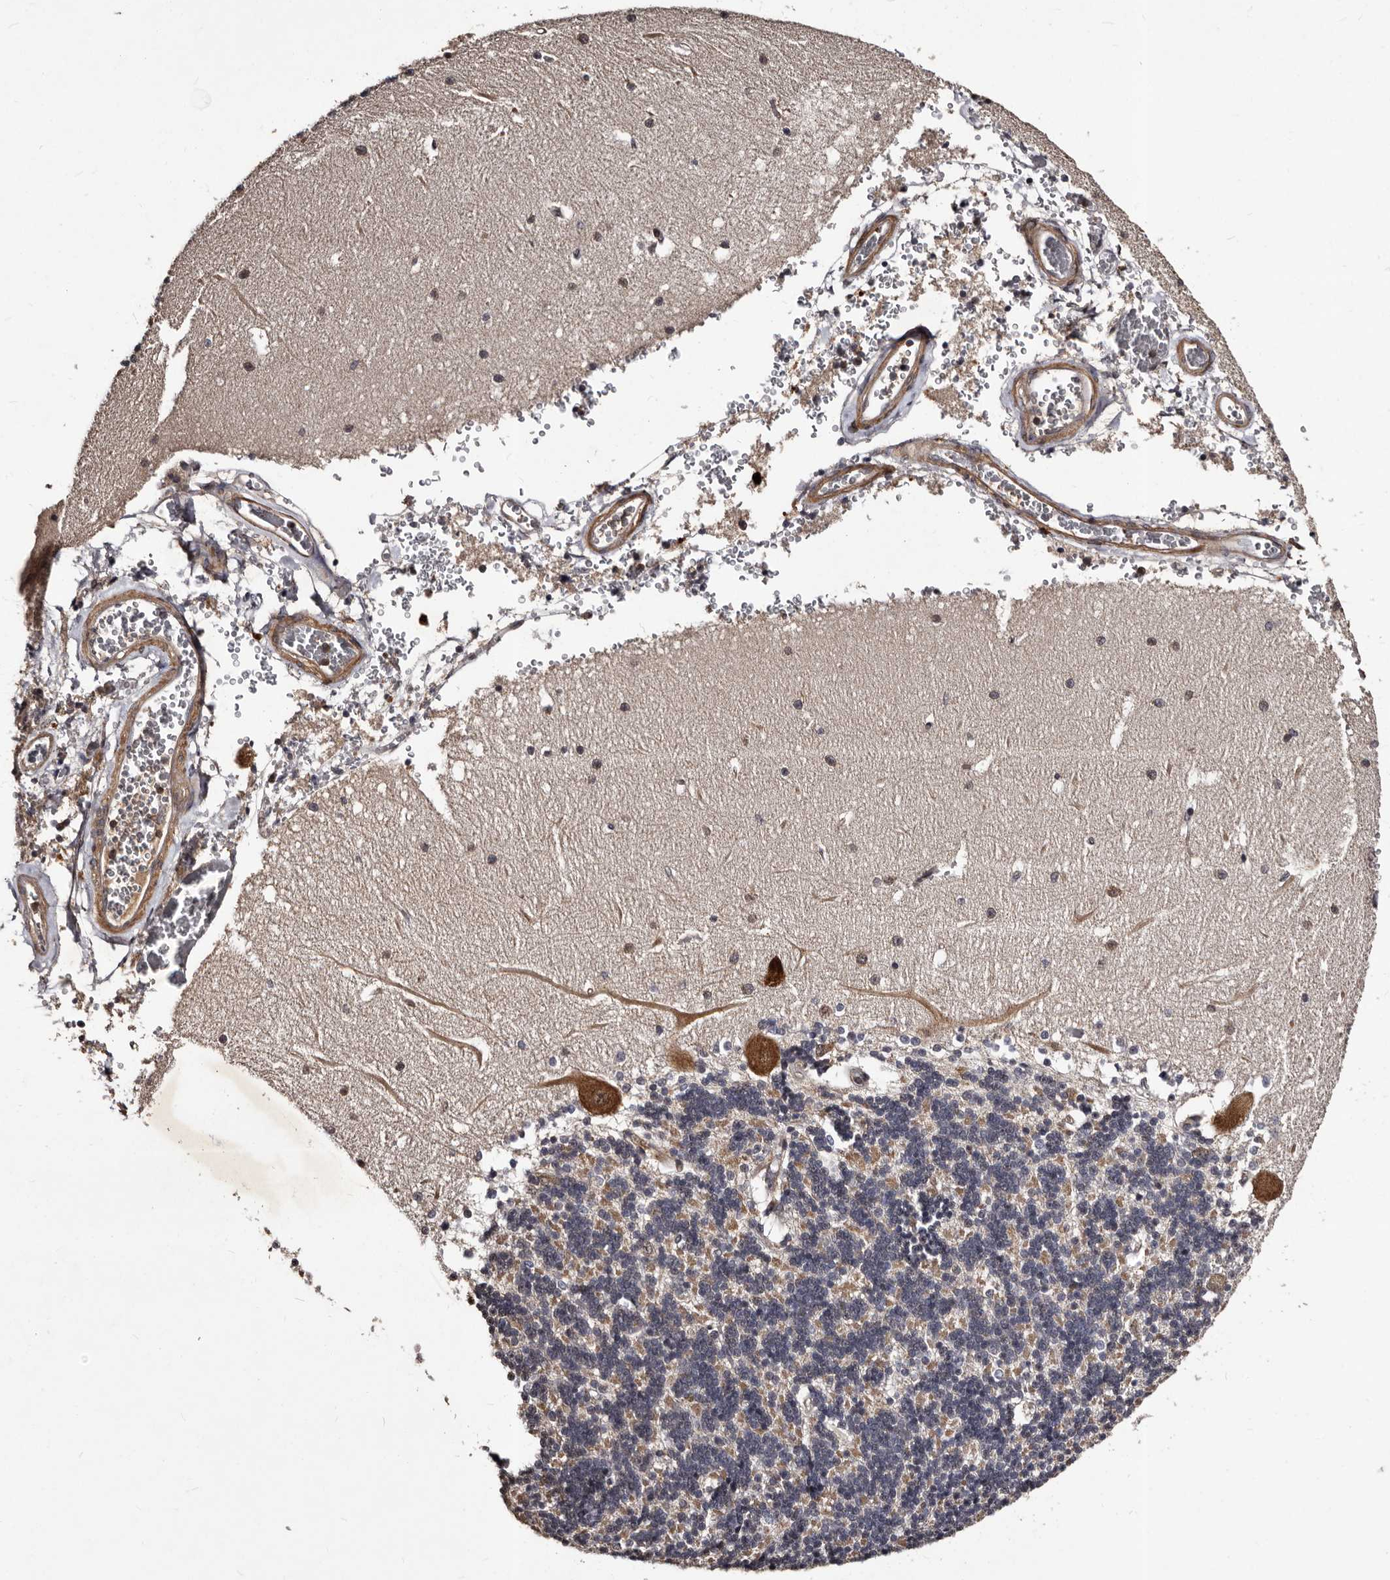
{"staining": {"intensity": "moderate", "quantity": "<25%", "location": "cytoplasmic/membranous"}, "tissue": "cerebellum", "cell_type": "Cells in granular layer", "image_type": "normal", "snomed": [{"axis": "morphology", "description": "Normal tissue, NOS"}, {"axis": "topography", "description": "Cerebellum"}], "caption": "Cerebellum stained for a protein (brown) demonstrates moderate cytoplasmic/membranous positive staining in approximately <25% of cells in granular layer.", "gene": "MKRN3", "patient": {"sex": "male", "age": 37}}